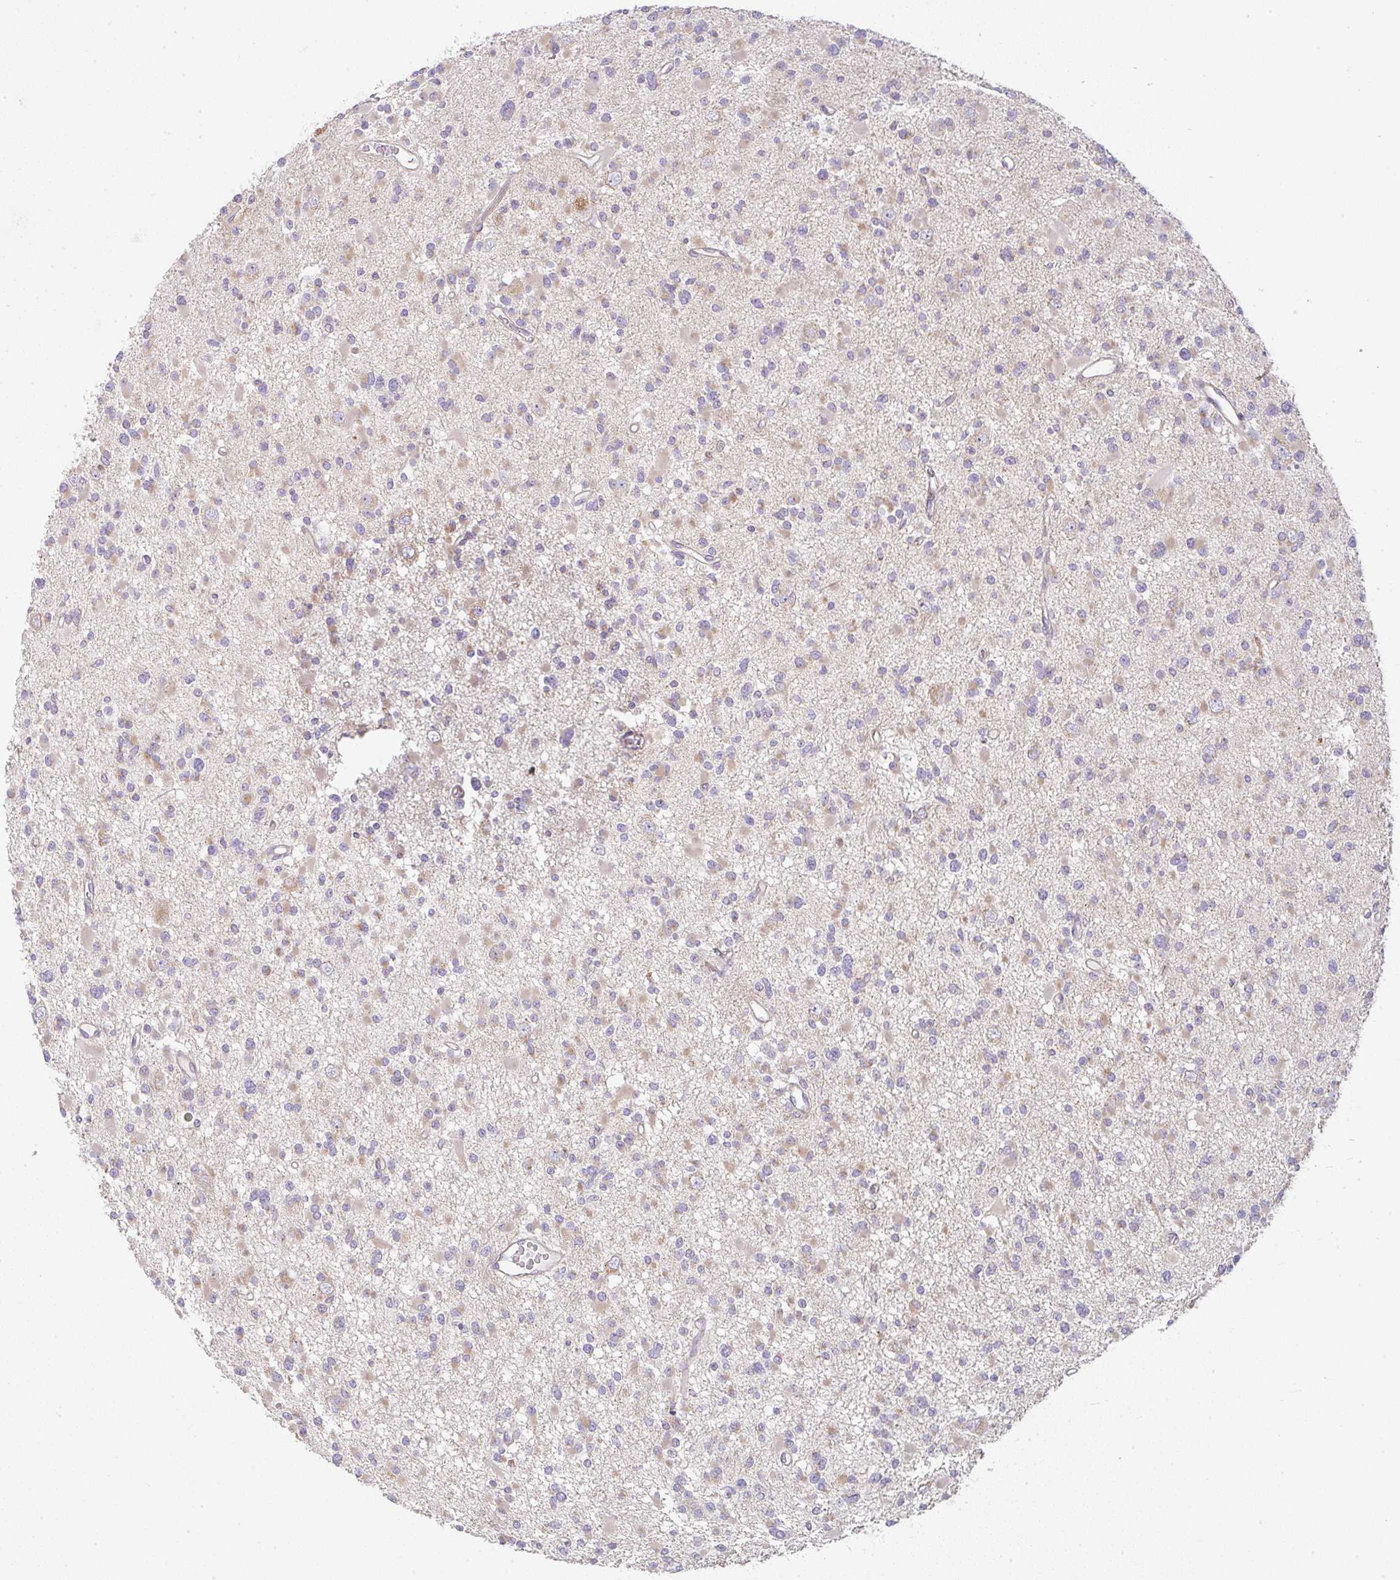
{"staining": {"intensity": "weak", "quantity": "25%-75%", "location": "cytoplasmic/membranous"}, "tissue": "glioma", "cell_type": "Tumor cells", "image_type": "cancer", "snomed": [{"axis": "morphology", "description": "Glioma, malignant, Low grade"}, {"axis": "topography", "description": "Brain"}], "caption": "Human low-grade glioma (malignant) stained with a protein marker exhibits weak staining in tumor cells.", "gene": "MOB1A", "patient": {"sex": "female", "age": 22}}